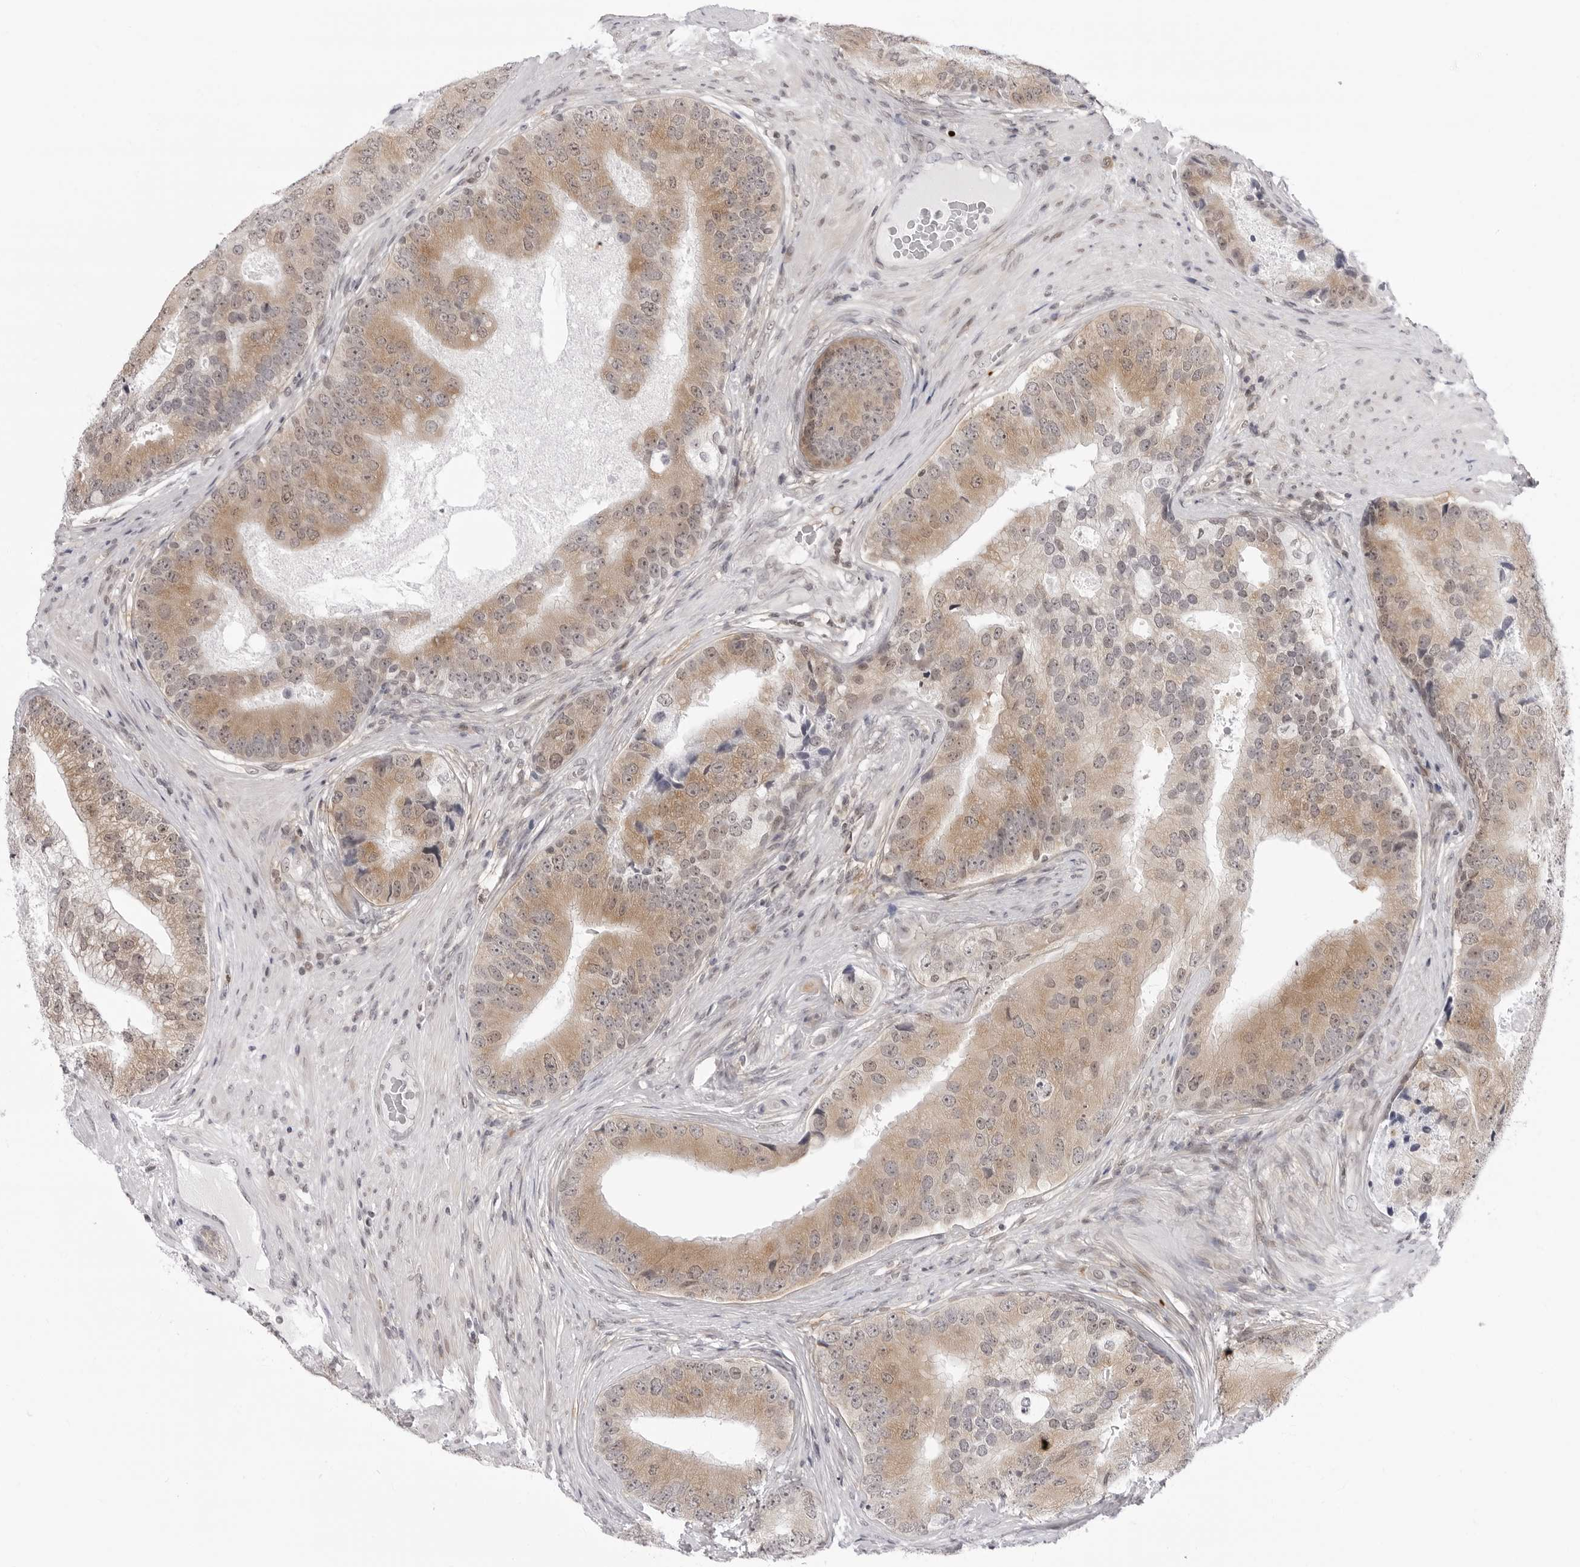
{"staining": {"intensity": "moderate", "quantity": "25%-75%", "location": "cytoplasmic/membranous"}, "tissue": "prostate cancer", "cell_type": "Tumor cells", "image_type": "cancer", "snomed": [{"axis": "morphology", "description": "Adenocarcinoma, High grade"}, {"axis": "topography", "description": "Prostate"}], "caption": "A brown stain highlights moderate cytoplasmic/membranous staining of a protein in human prostate high-grade adenocarcinoma tumor cells.", "gene": "PPP2R5C", "patient": {"sex": "male", "age": 70}}